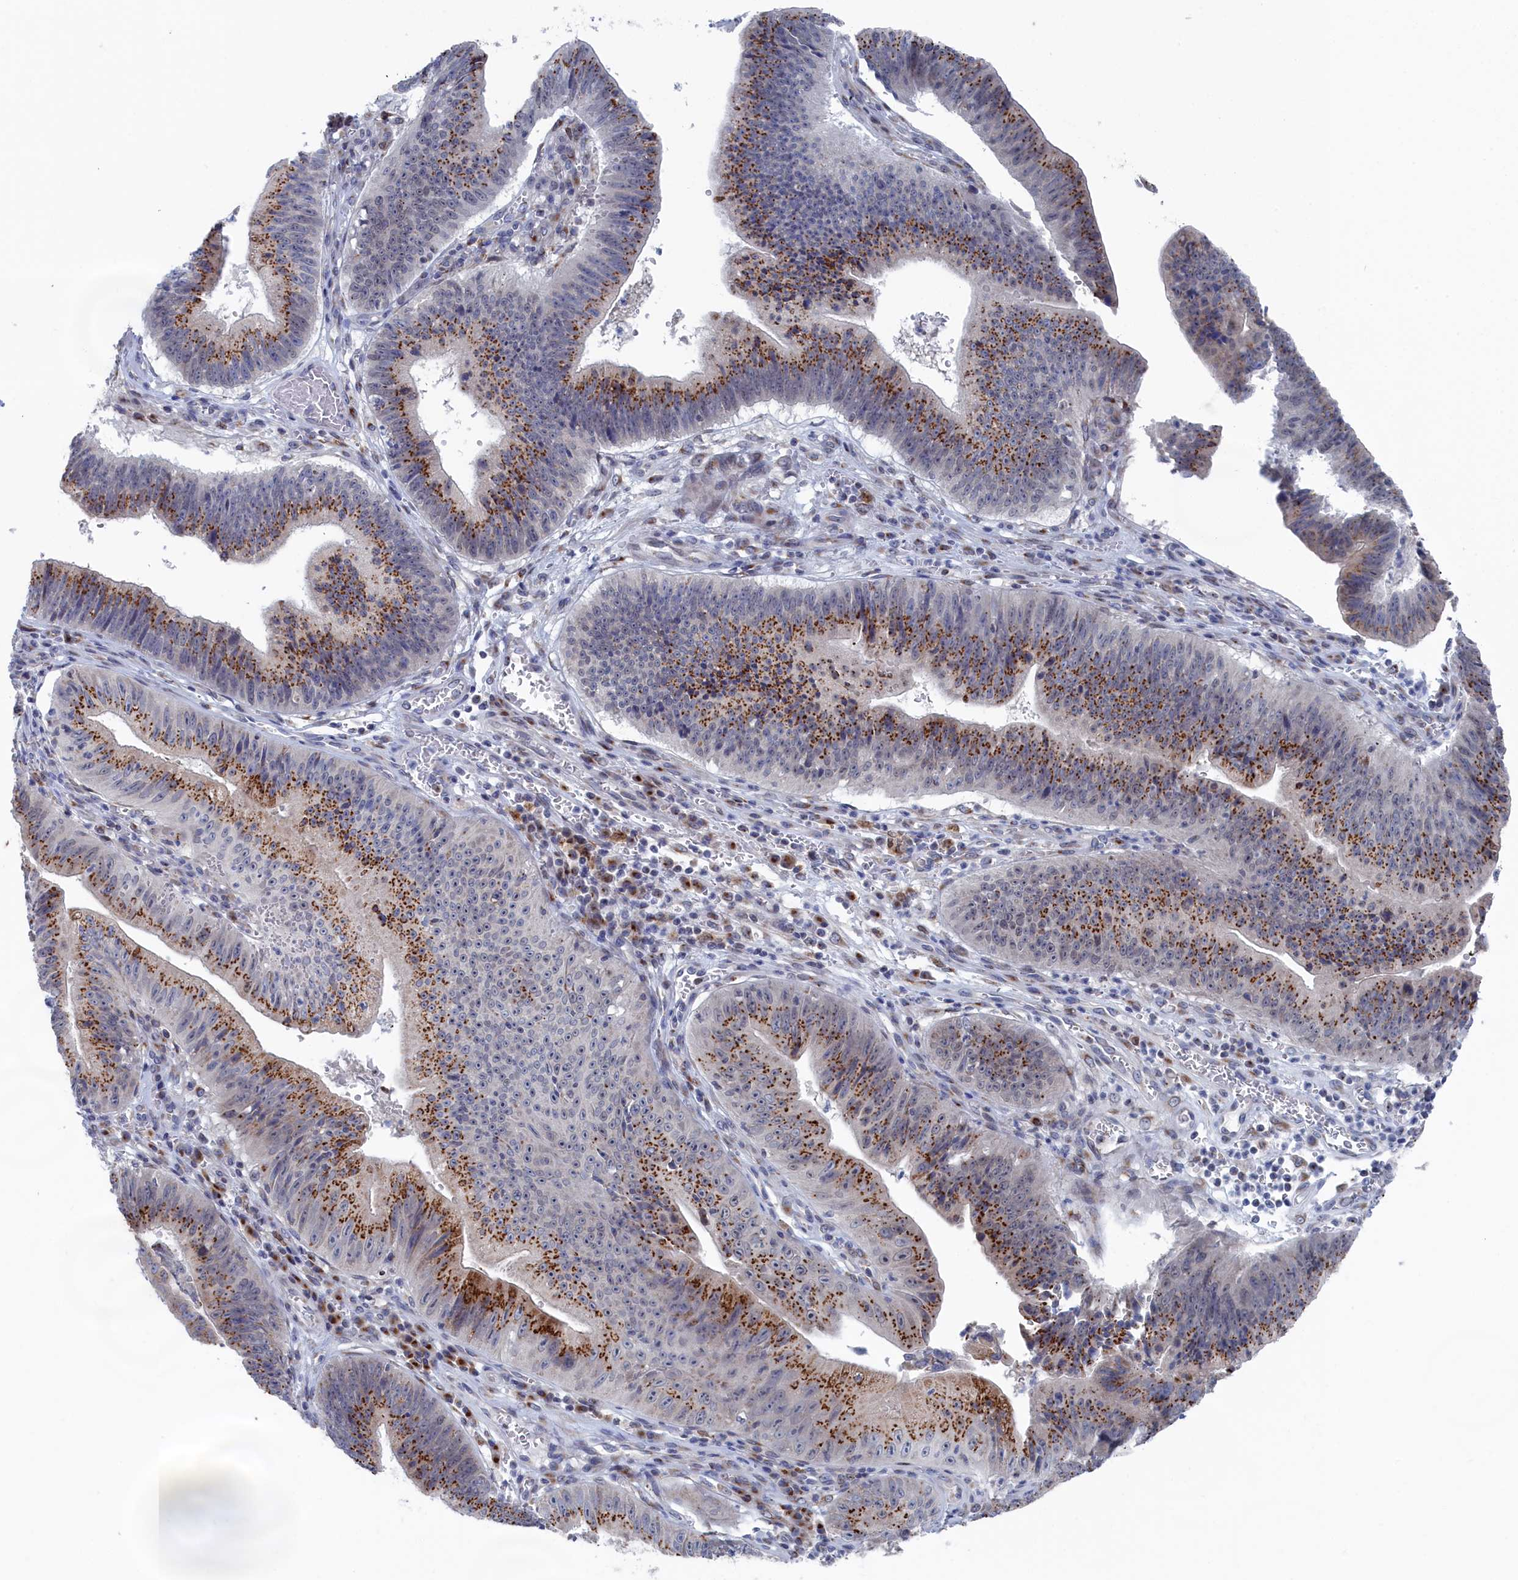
{"staining": {"intensity": "moderate", "quantity": "25%-75%", "location": "cytoplasmic/membranous"}, "tissue": "stomach cancer", "cell_type": "Tumor cells", "image_type": "cancer", "snomed": [{"axis": "morphology", "description": "Adenocarcinoma, NOS"}, {"axis": "topography", "description": "Stomach"}], "caption": "Tumor cells demonstrate medium levels of moderate cytoplasmic/membranous positivity in approximately 25%-75% of cells in stomach cancer (adenocarcinoma). The staining was performed using DAB (3,3'-diaminobenzidine), with brown indicating positive protein expression. Nuclei are stained blue with hematoxylin.", "gene": "IRX1", "patient": {"sex": "male", "age": 59}}